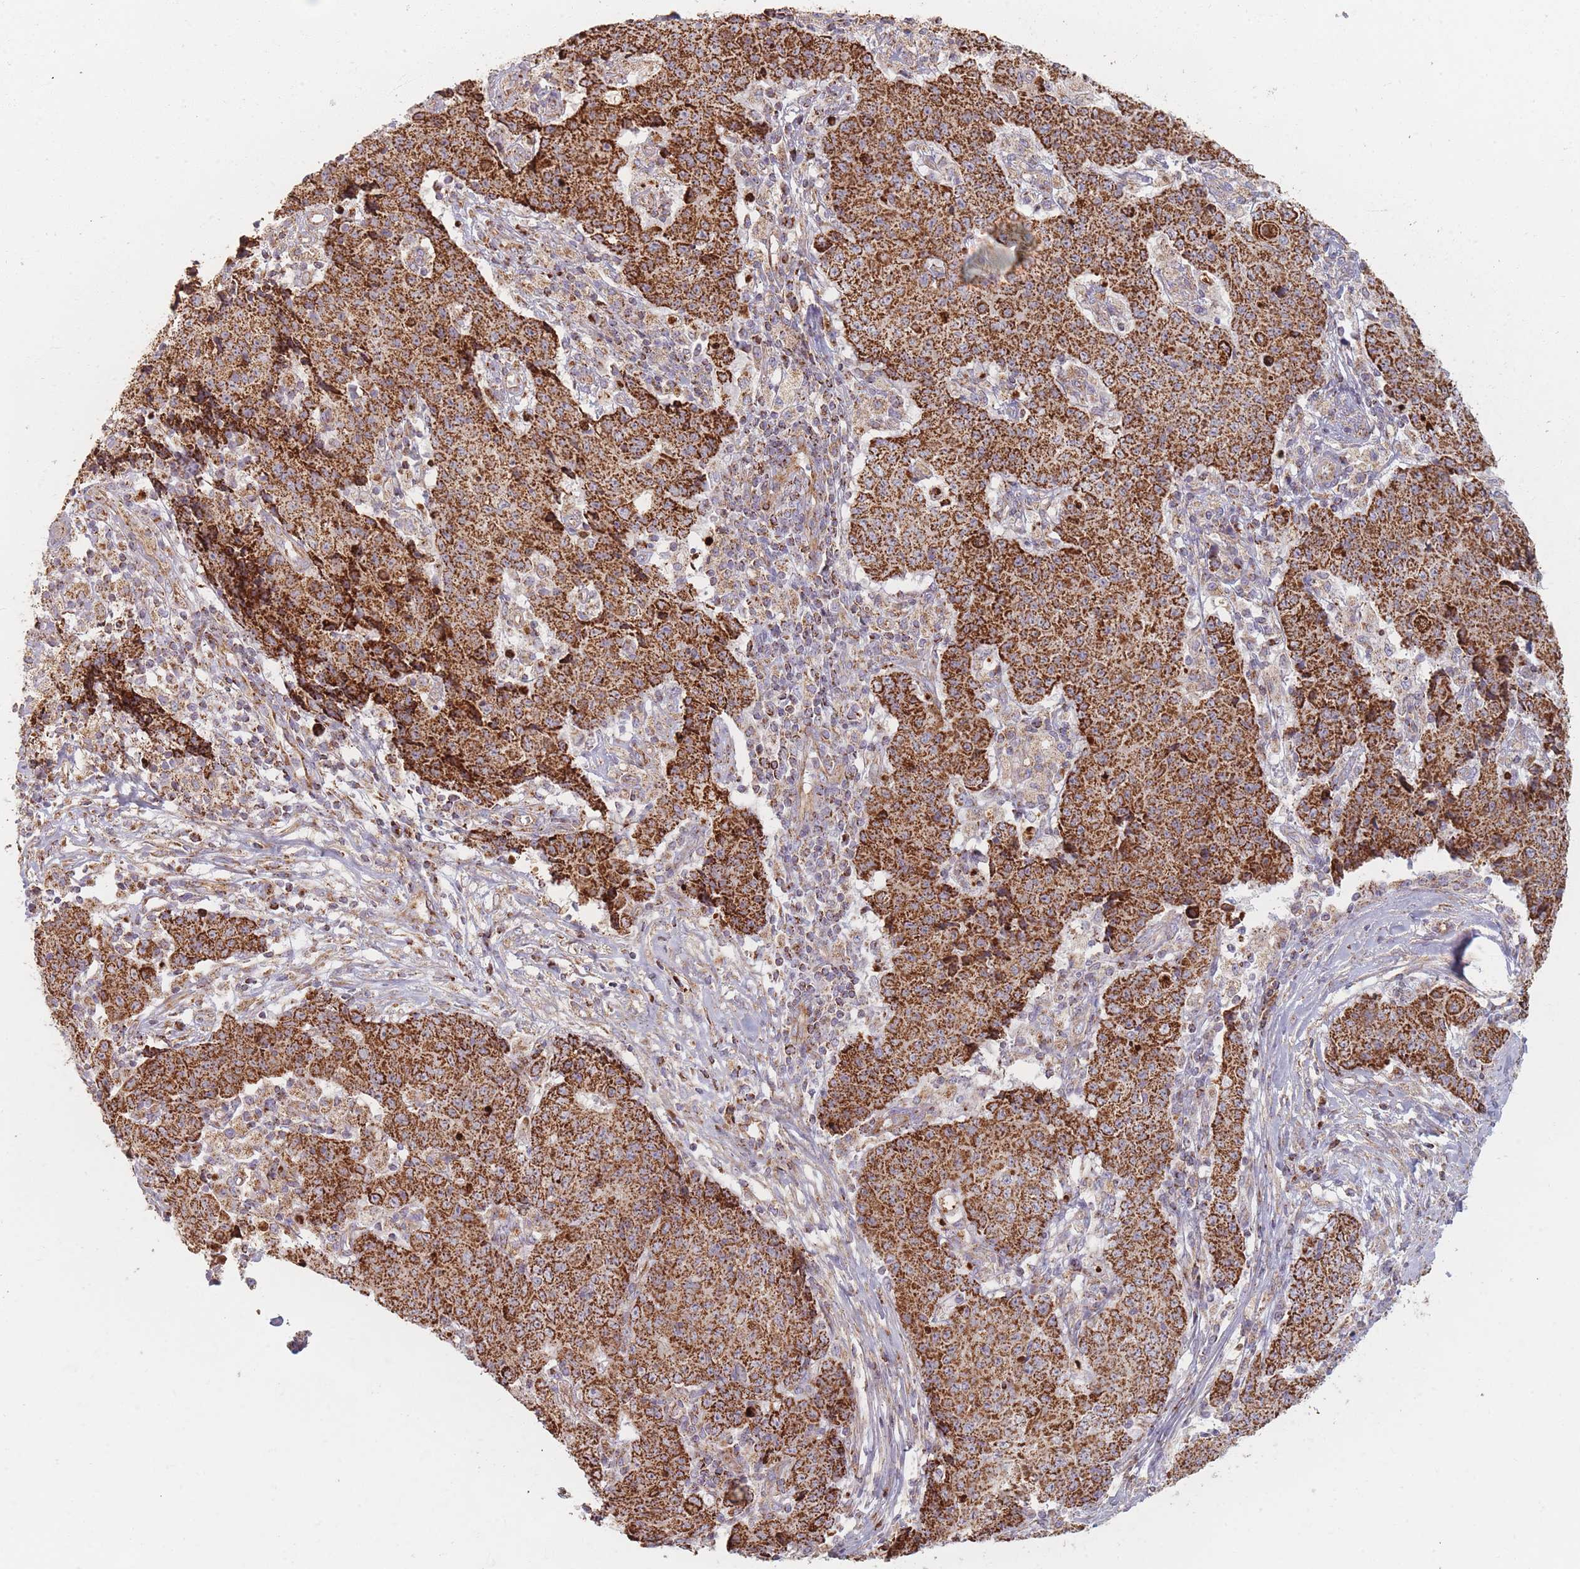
{"staining": {"intensity": "strong", "quantity": ">75%", "location": "cytoplasmic/membranous"}, "tissue": "ovarian cancer", "cell_type": "Tumor cells", "image_type": "cancer", "snomed": [{"axis": "morphology", "description": "Carcinoma, endometroid"}, {"axis": "topography", "description": "Ovary"}], "caption": "Brown immunohistochemical staining in human endometroid carcinoma (ovarian) exhibits strong cytoplasmic/membranous staining in approximately >75% of tumor cells.", "gene": "ESRP2", "patient": {"sex": "female", "age": 42}}